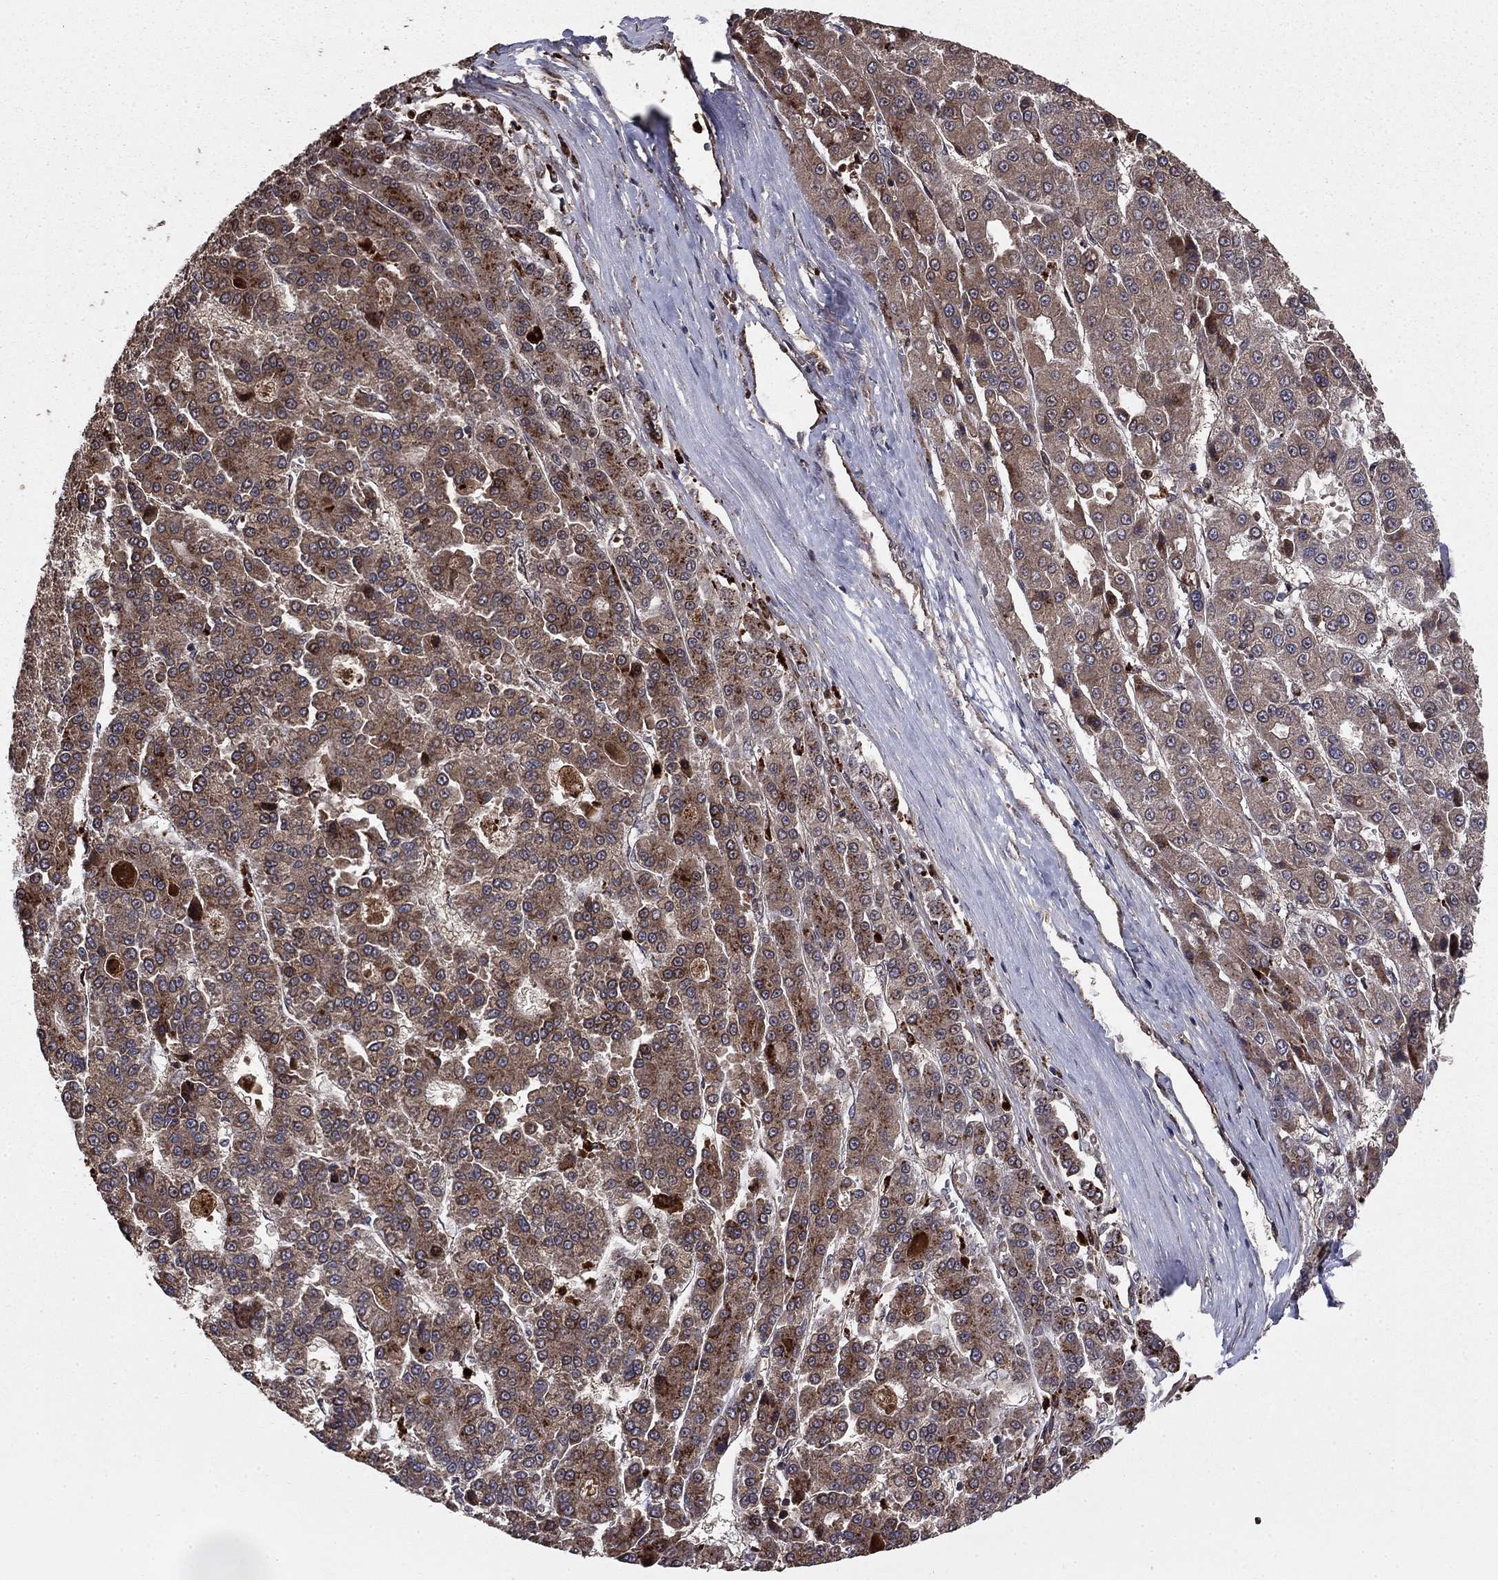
{"staining": {"intensity": "weak", "quantity": "25%-75%", "location": "cytoplasmic/membranous"}, "tissue": "liver cancer", "cell_type": "Tumor cells", "image_type": "cancer", "snomed": [{"axis": "morphology", "description": "Carcinoma, Hepatocellular, NOS"}, {"axis": "topography", "description": "Liver"}], "caption": "Immunohistochemical staining of liver cancer (hepatocellular carcinoma) shows weak cytoplasmic/membranous protein positivity in approximately 25%-75% of tumor cells.", "gene": "GYG1", "patient": {"sex": "male", "age": 70}}